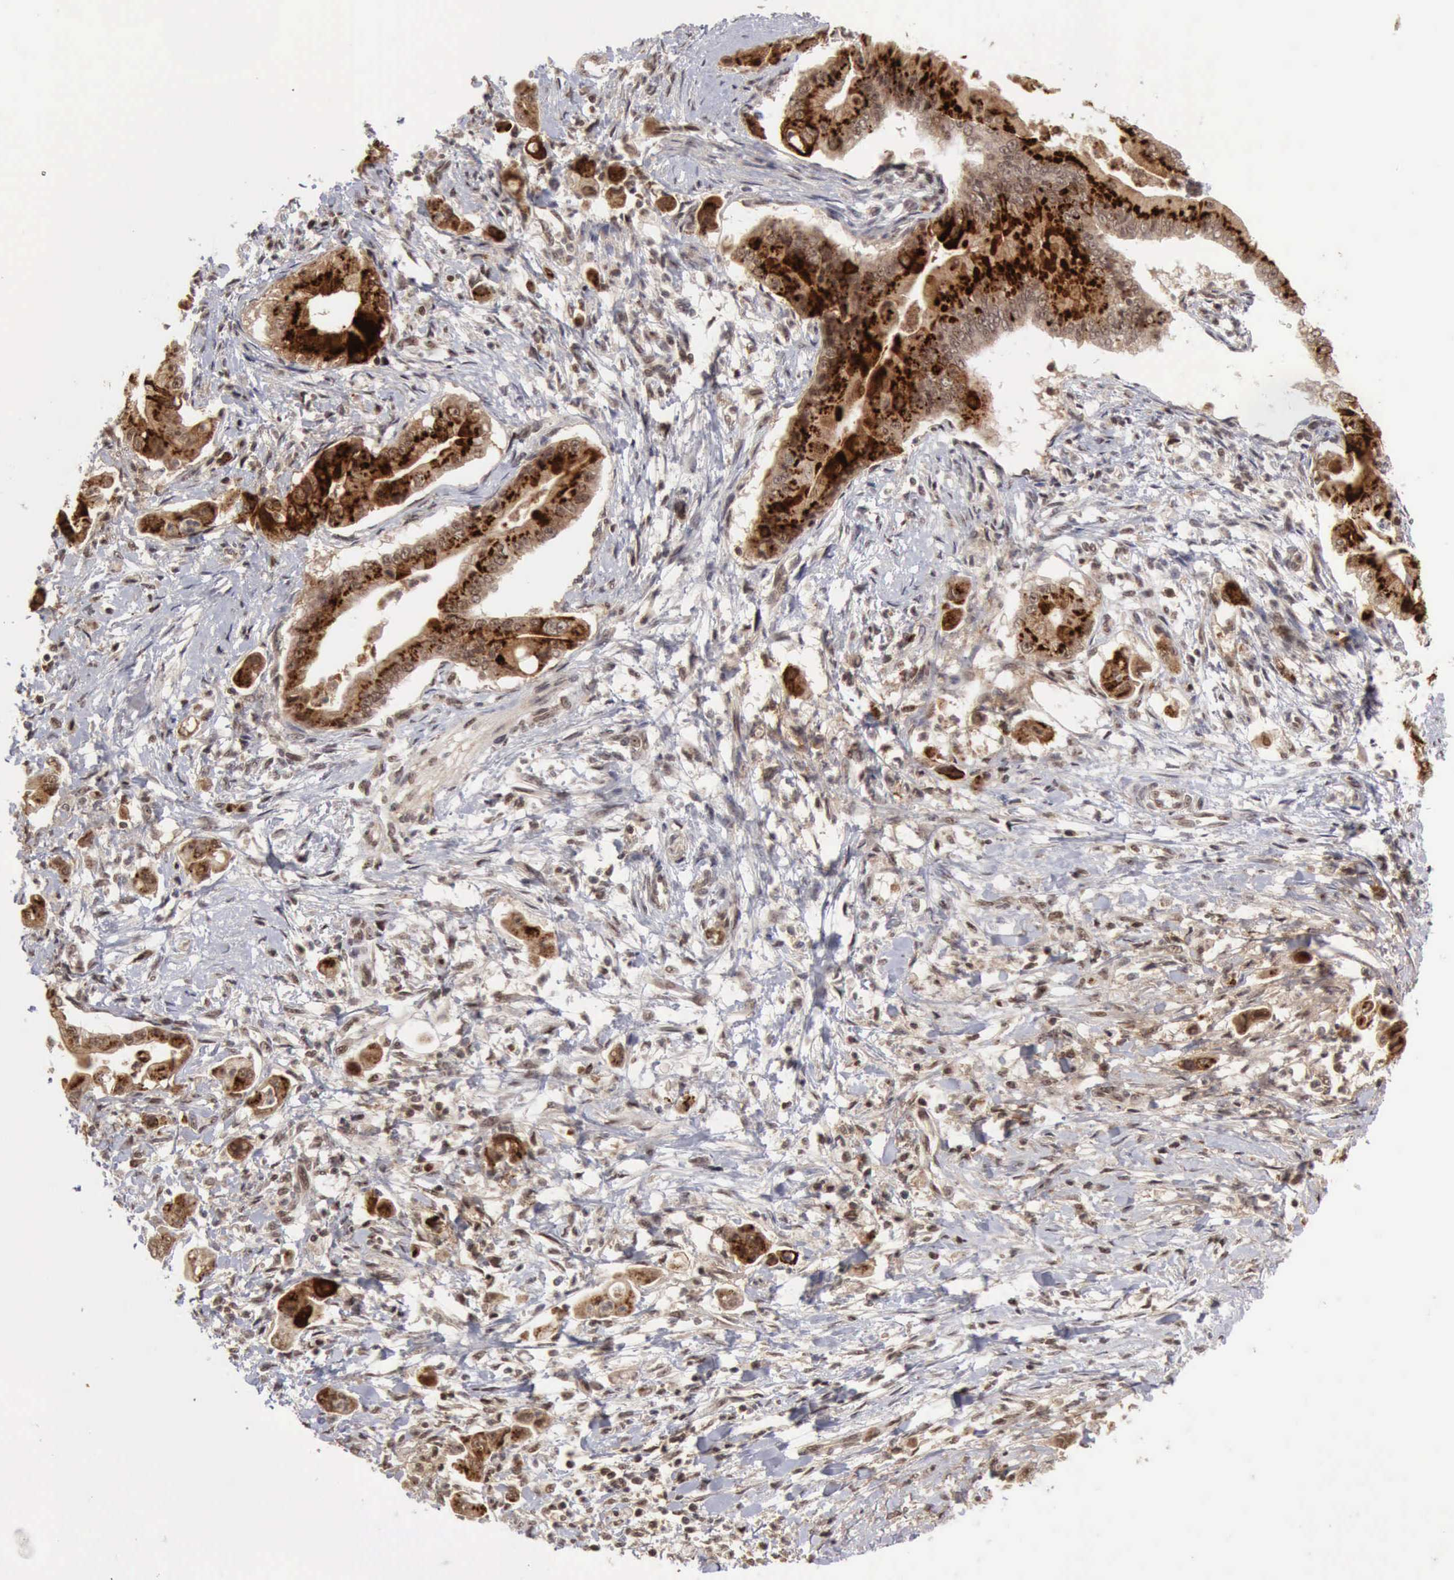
{"staining": {"intensity": "strong", "quantity": ">75%", "location": "cytoplasmic/membranous,nuclear"}, "tissue": "pancreatic cancer", "cell_type": "Tumor cells", "image_type": "cancer", "snomed": [{"axis": "morphology", "description": "Adenocarcinoma, NOS"}, {"axis": "topography", "description": "Pancreas"}], "caption": "Human pancreatic cancer (adenocarcinoma) stained with a protein marker reveals strong staining in tumor cells.", "gene": "CDKN2A", "patient": {"sex": "male", "age": 62}}